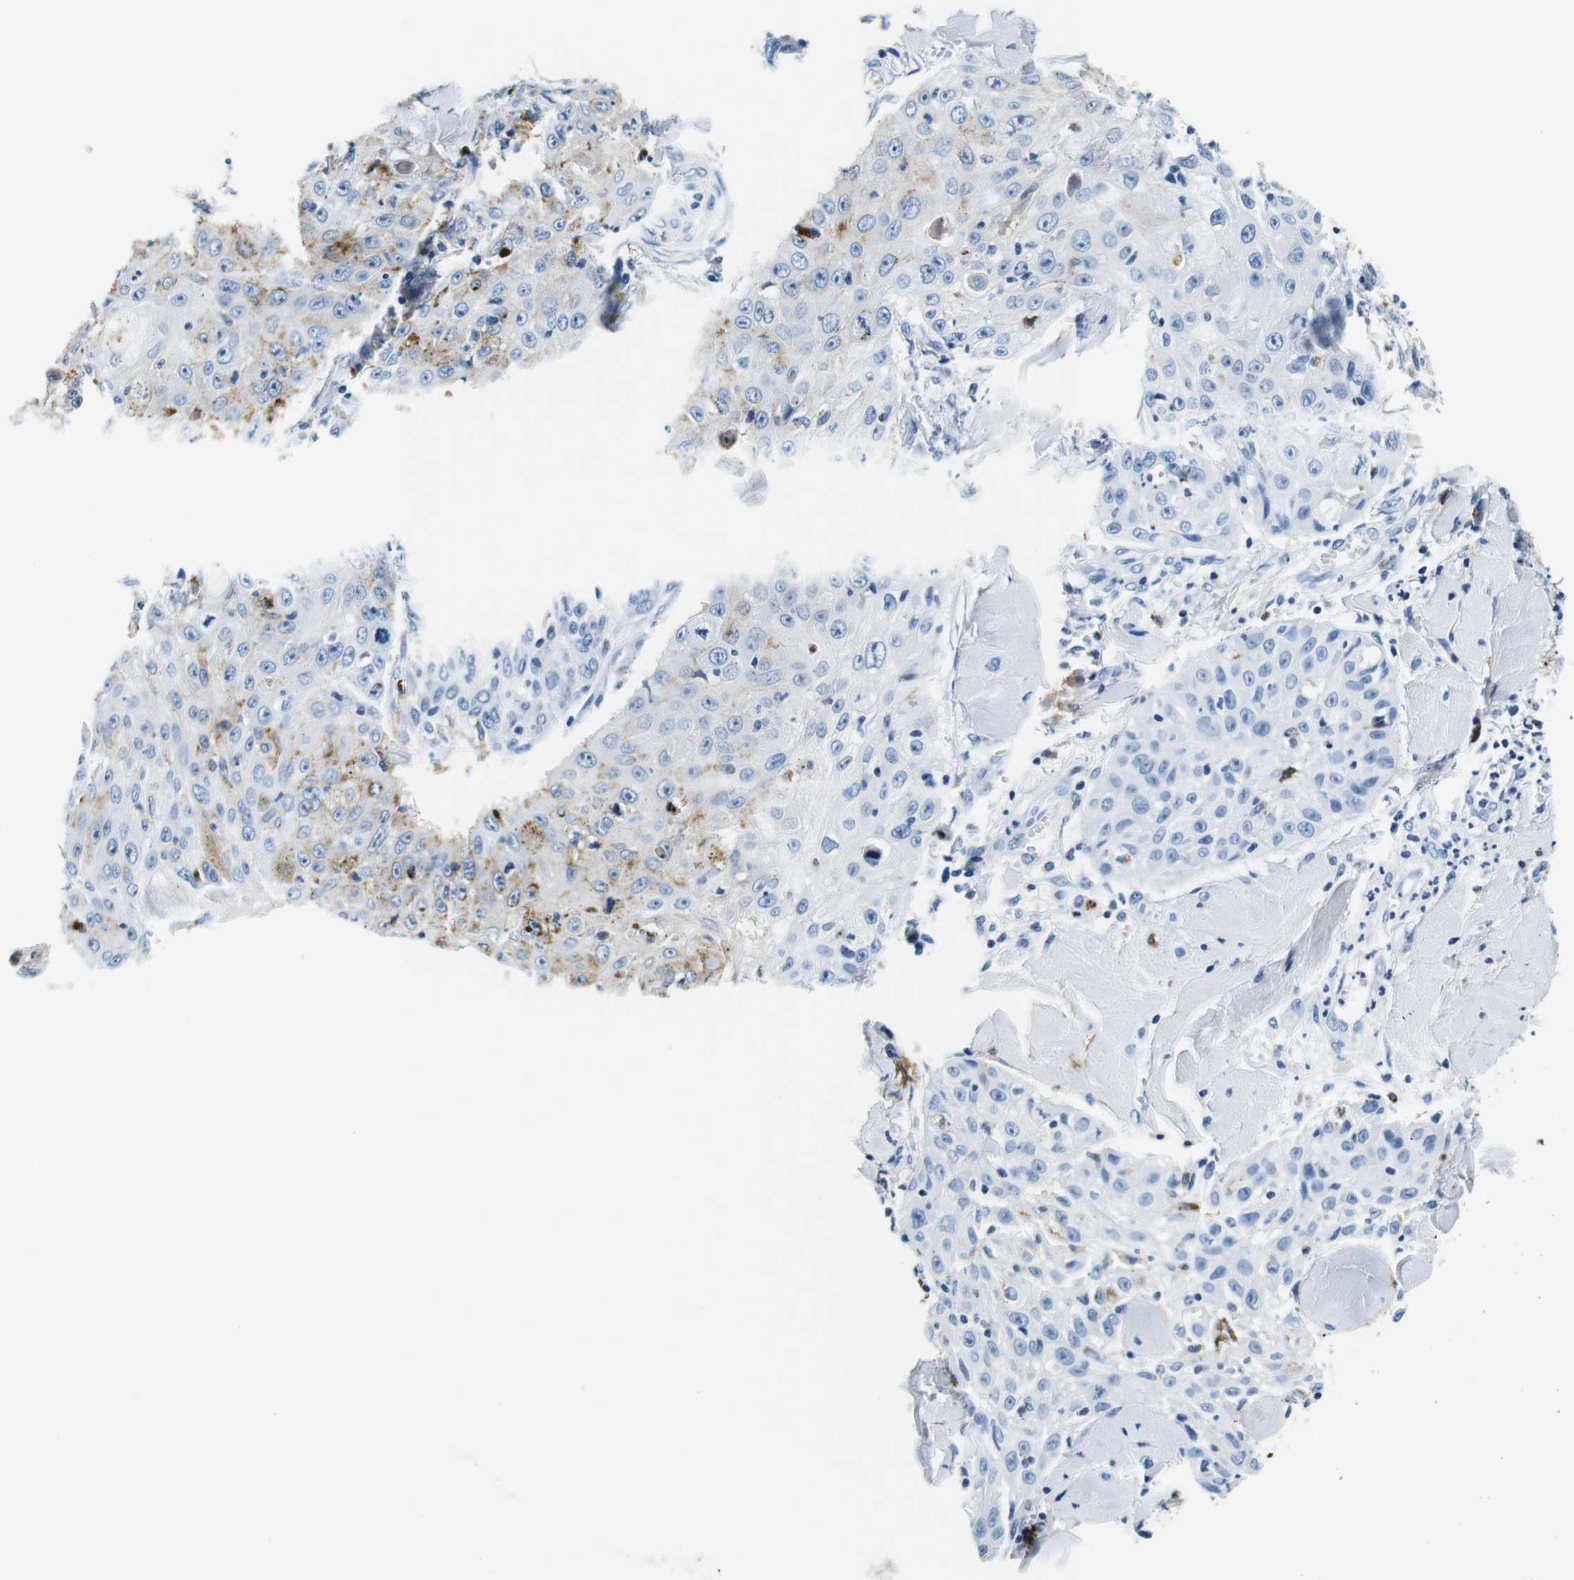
{"staining": {"intensity": "moderate", "quantity": "<25%", "location": "cytoplasmic/membranous"}, "tissue": "skin cancer", "cell_type": "Tumor cells", "image_type": "cancer", "snomed": [{"axis": "morphology", "description": "Squamous cell carcinoma, NOS"}, {"axis": "topography", "description": "Skin"}], "caption": "Skin cancer (squamous cell carcinoma) stained for a protein demonstrates moderate cytoplasmic/membranous positivity in tumor cells.", "gene": "HLA-DRB1", "patient": {"sex": "male", "age": 86}}